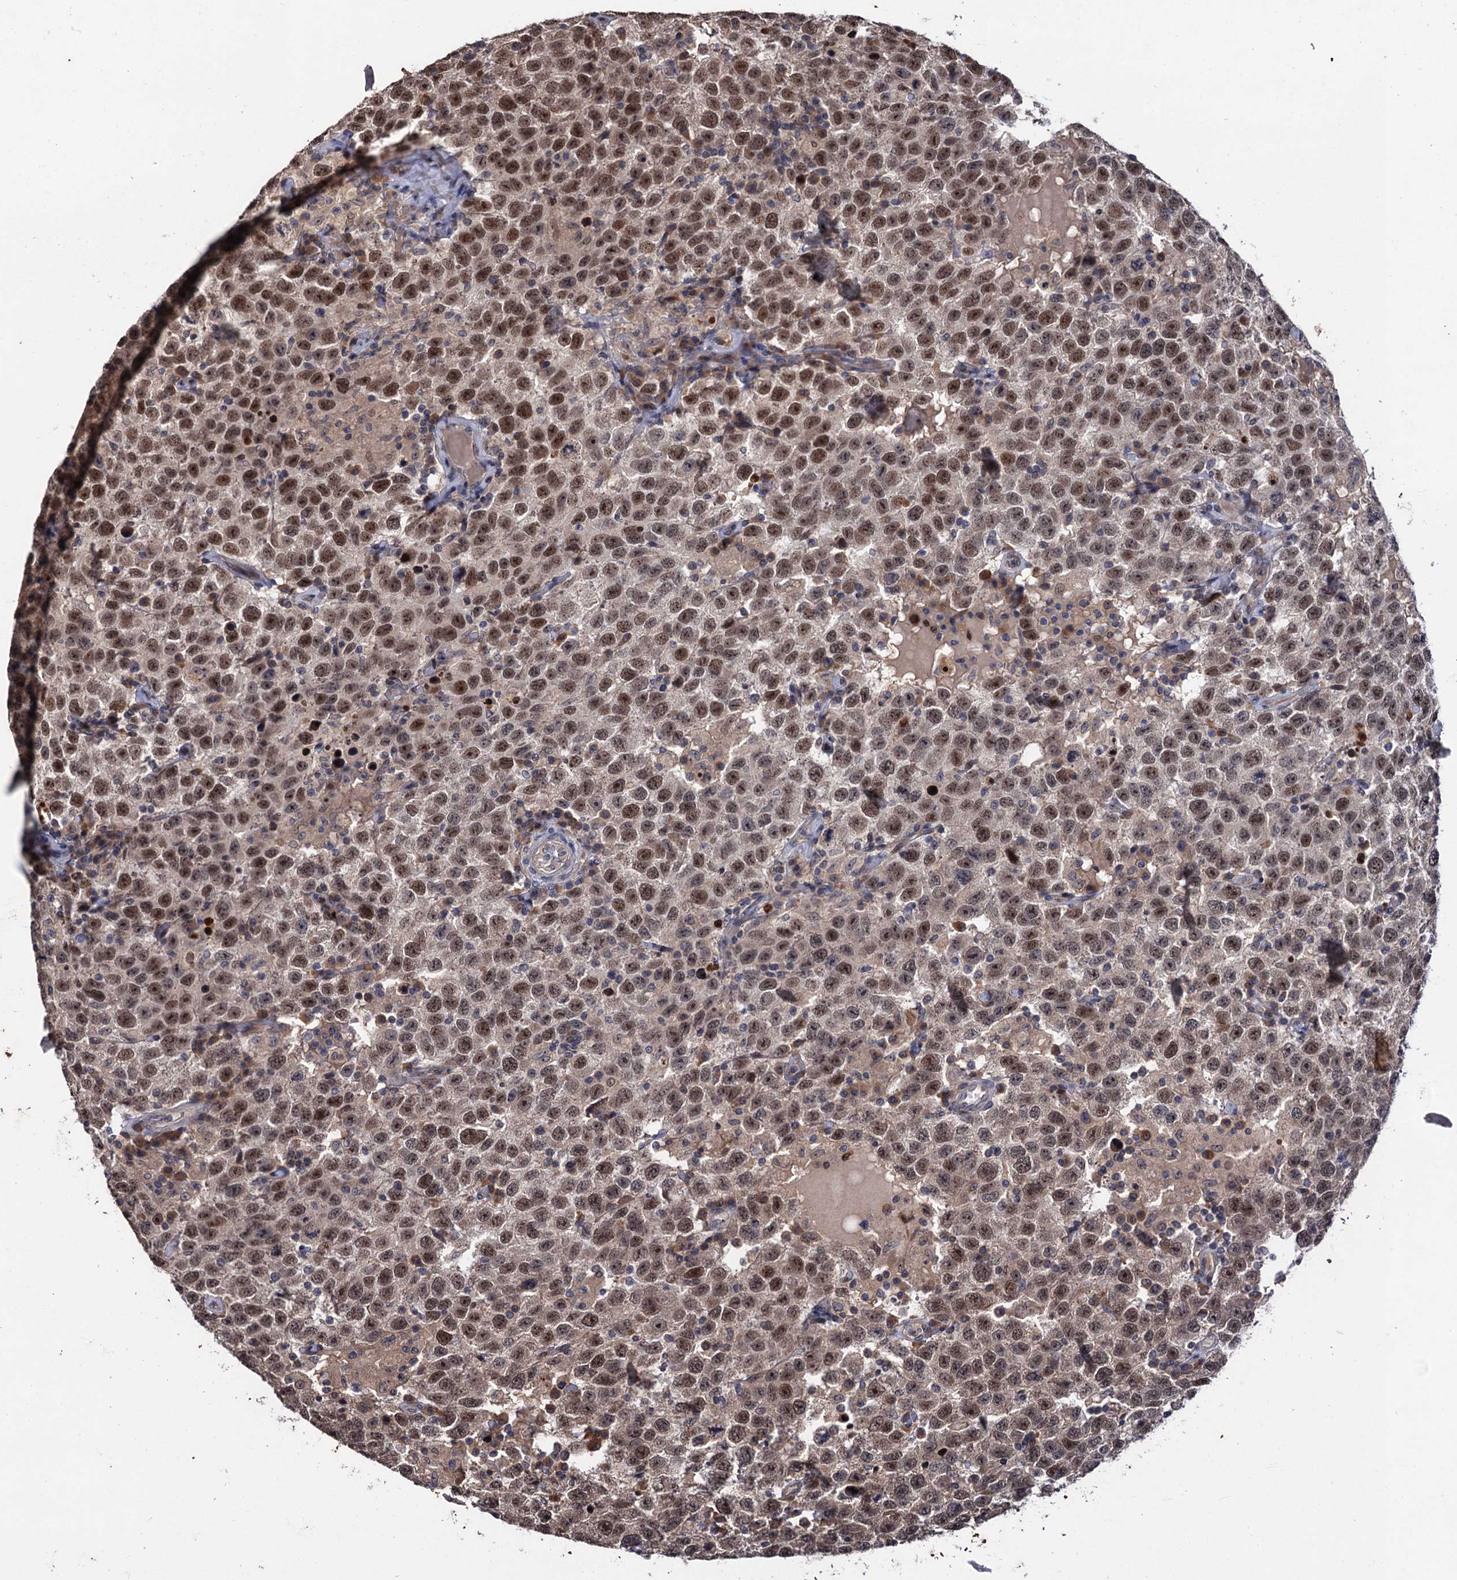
{"staining": {"intensity": "moderate", "quantity": ">75%", "location": "nuclear"}, "tissue": "testis cancer", "cell_type": "Tumor cells", "image_type": "cancer", "snomed": [{"axis": "morphology", "description": "Seminoma, NOS"}, {"axis": "topography", "description": "Testis"}], "caption": "A photomicrograph showing moderate nuclear positivity in about >75% of tumor cells in testis cancer (seminoma), as visualized by brown immunohistochemical staining.", "gene": "LRRC63", "patient": {"sex": "male", "age": 41}}